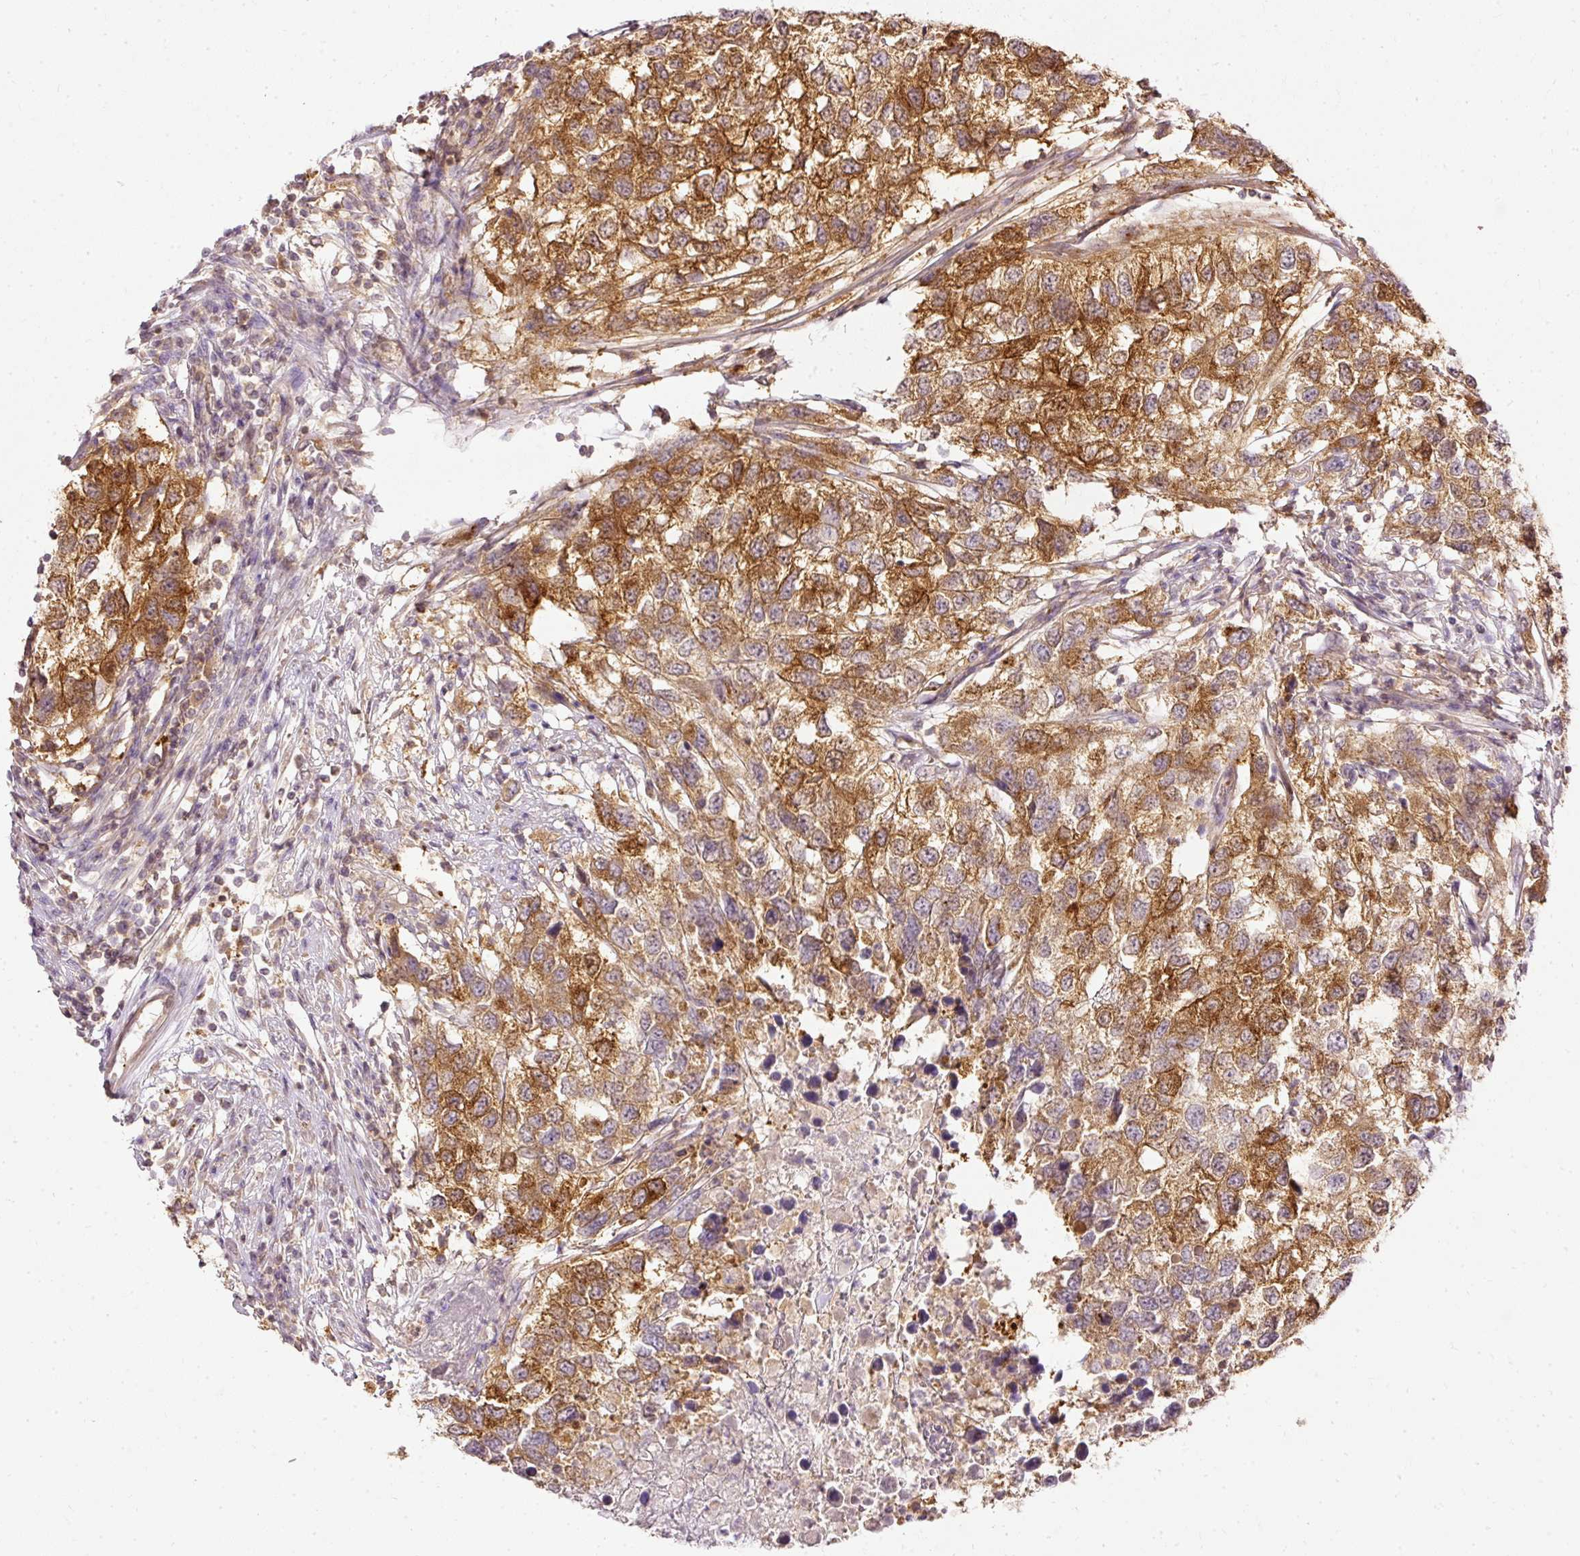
{"staining": {"intensity": "strong", "quantity": "25%-75%", "location": "cytoplasmic/membranous"}, "tissue": "testis cancer", "cell_type": "Tumor cells", "image_type": "cancer", "snomed": [{"axis": "morphology", "description": "Carcinoma, Embryonal, NOS"}, {"axis": "topography", "description": "Testis"}], "caption": "This image demonstrates testis cancer (embryonal carcinoma) stained with immunohistochemistry (IHC) to label a protein in brown. The cytoplasmic/membranous of tumor cells show strong positivity for the protein. Nuclei are counter-stained blue.", "gene": "ARMH3", "patient": {"sex": "male", "age": 83}}